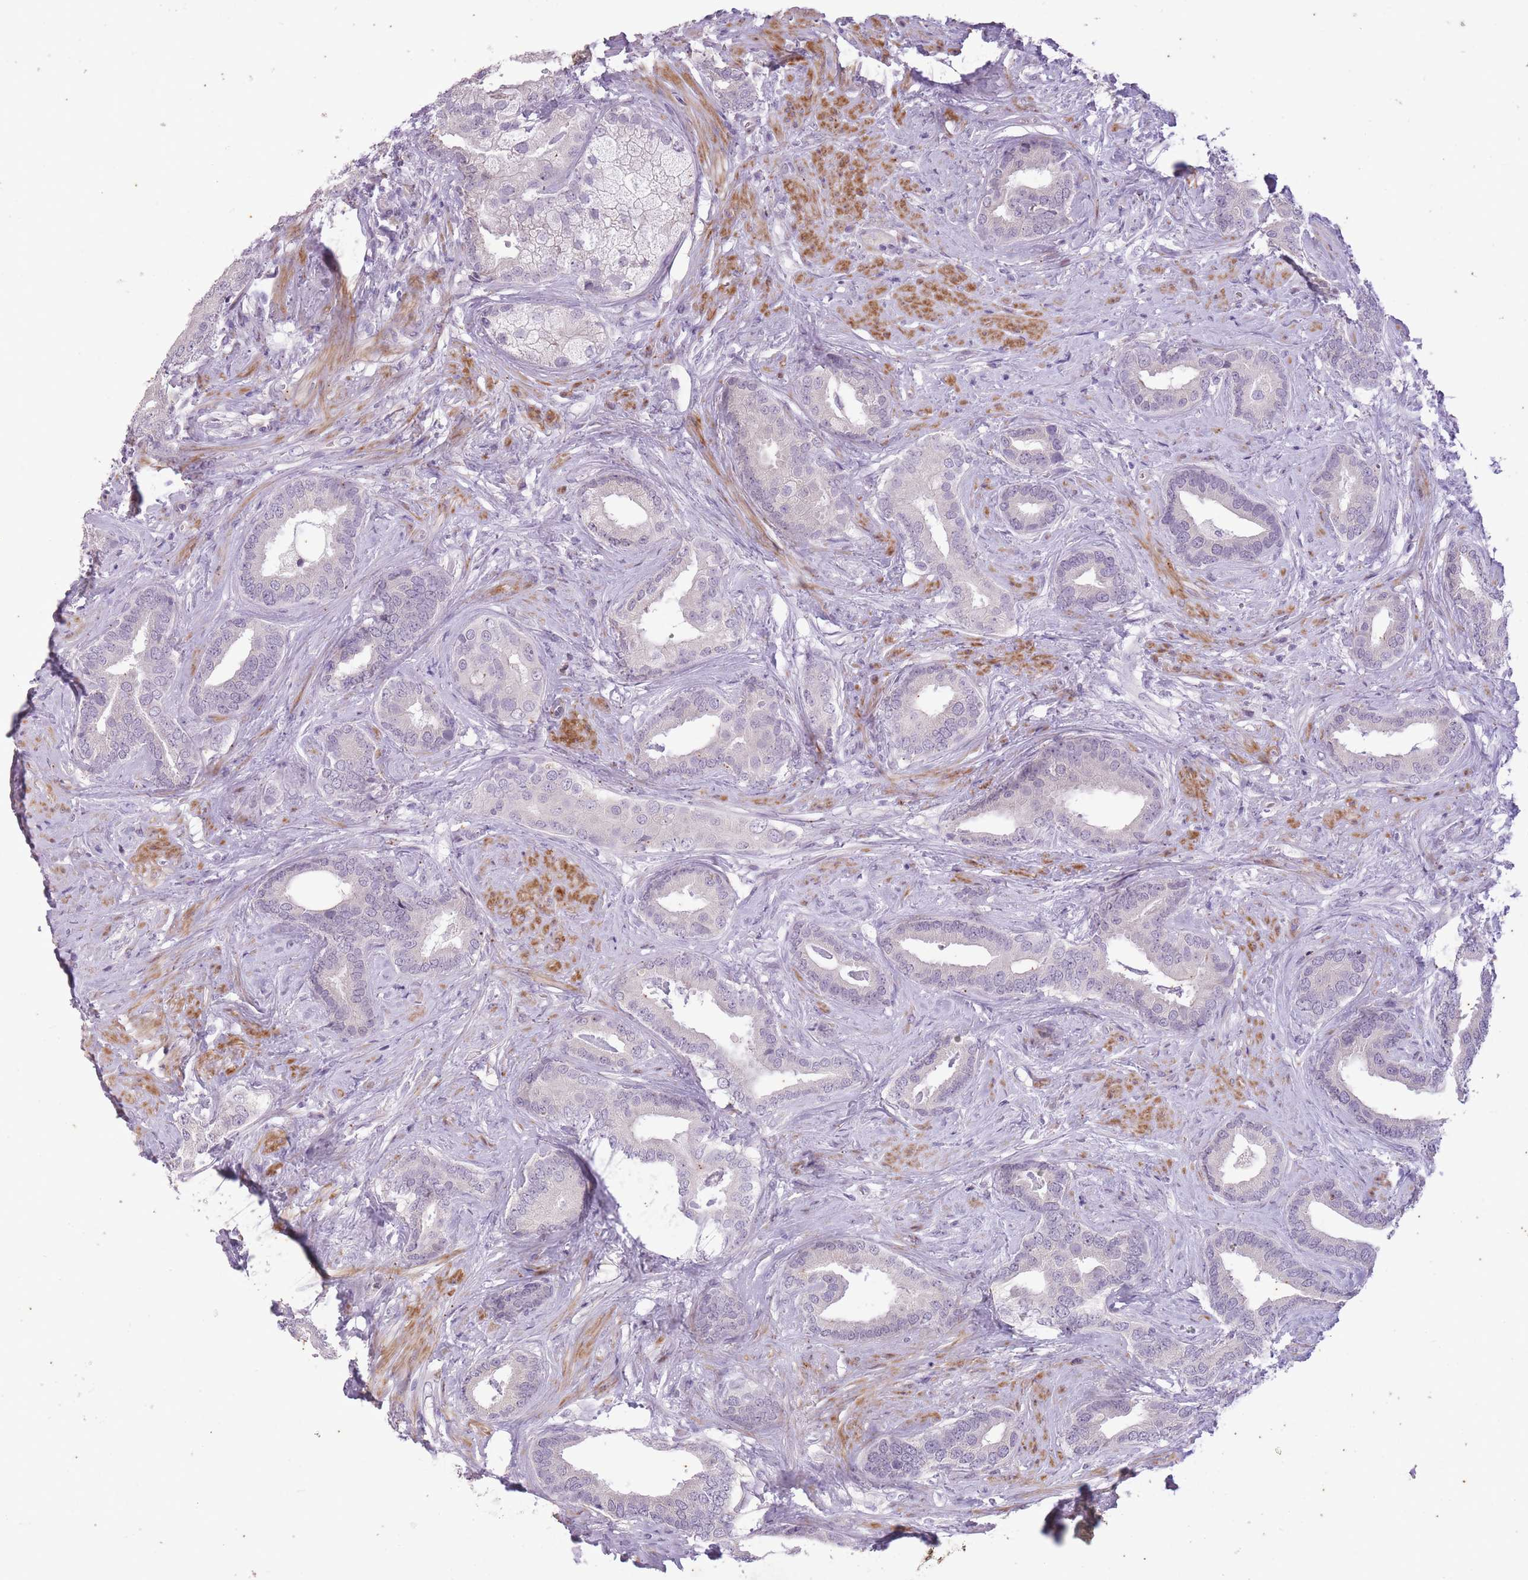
{"staining": {"intensity": "negative", "quantity": "none", "location": "none"}, "tissue": "prostate cancer", "cell_type": "Tumor cells", "image_type": "cancer", "snomed": [{"axis": "morphology", "description": "Adenocarcinoma, High grade"}, {"axis": "topography", "description": "Prostate"}], "caption": "DAB immunohistochemical staining of human prostate adenocarcinoma (high-grade) exhibits no significant staining in tumor cells.", "gene": "CNTNAP3", "patient": {"sex": "male", "age": 55}}